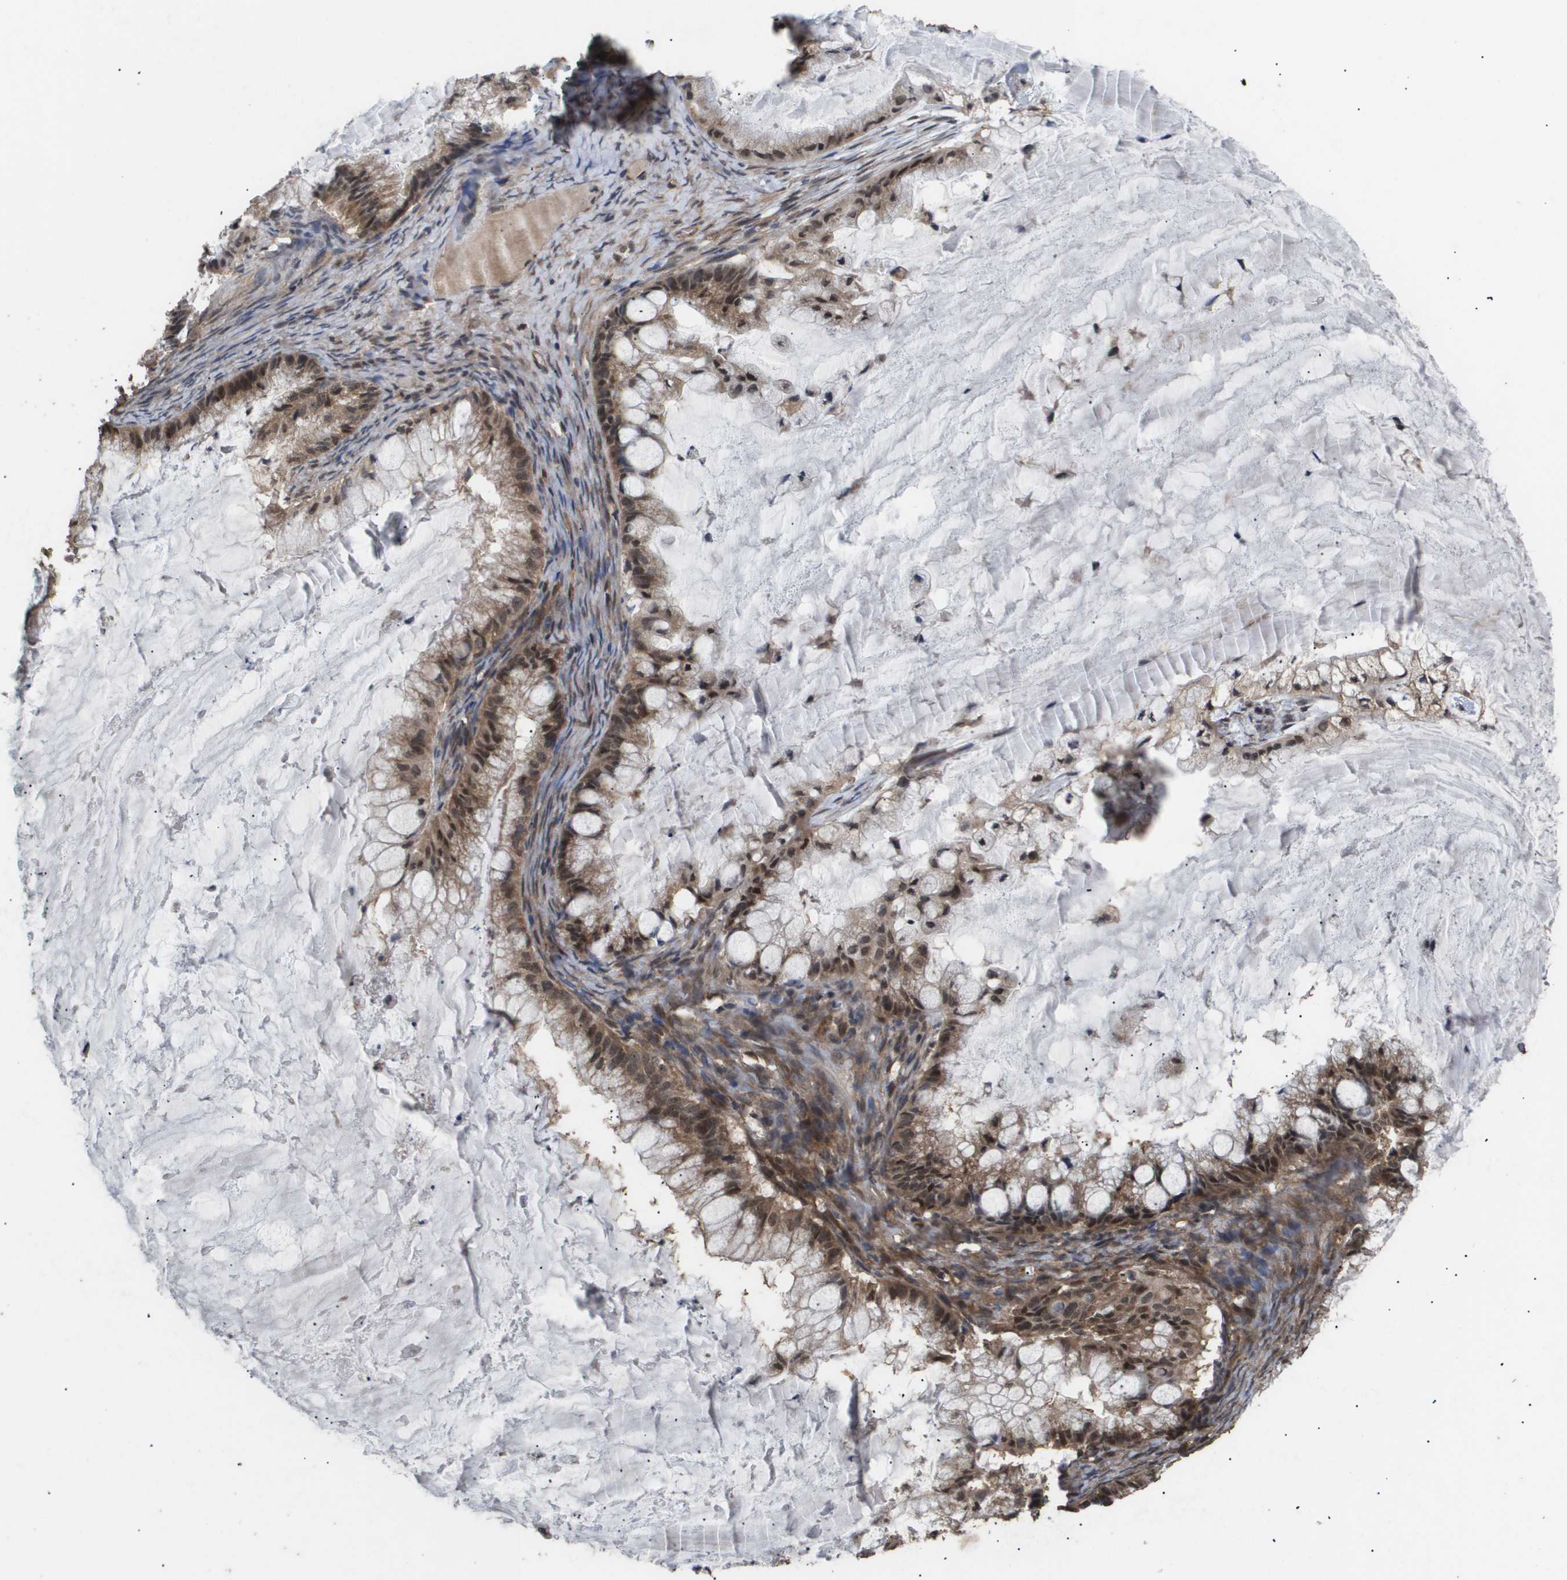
{"staining": {"intensity": "moderate", "quantity": ">75%", "location": "cytoplasmic/membranous"}, "tissue": "ovarian cancer", "cell_type": "Tumor cells", "image_type": "cancer", "snomed": [{"axis": "morphology", "description": "Cystadenocarcinoma, mucinous, NOS"}, {"axis": "topography", "description": "Ovary"}], "caption": "Protein analysis of ovarian cancer tissue displays moderate cytoplasmic/membranous positivity in about >75% of tumor cells.", "gene": "CUL5", "patient": {"sex": "female", "age": 57}}